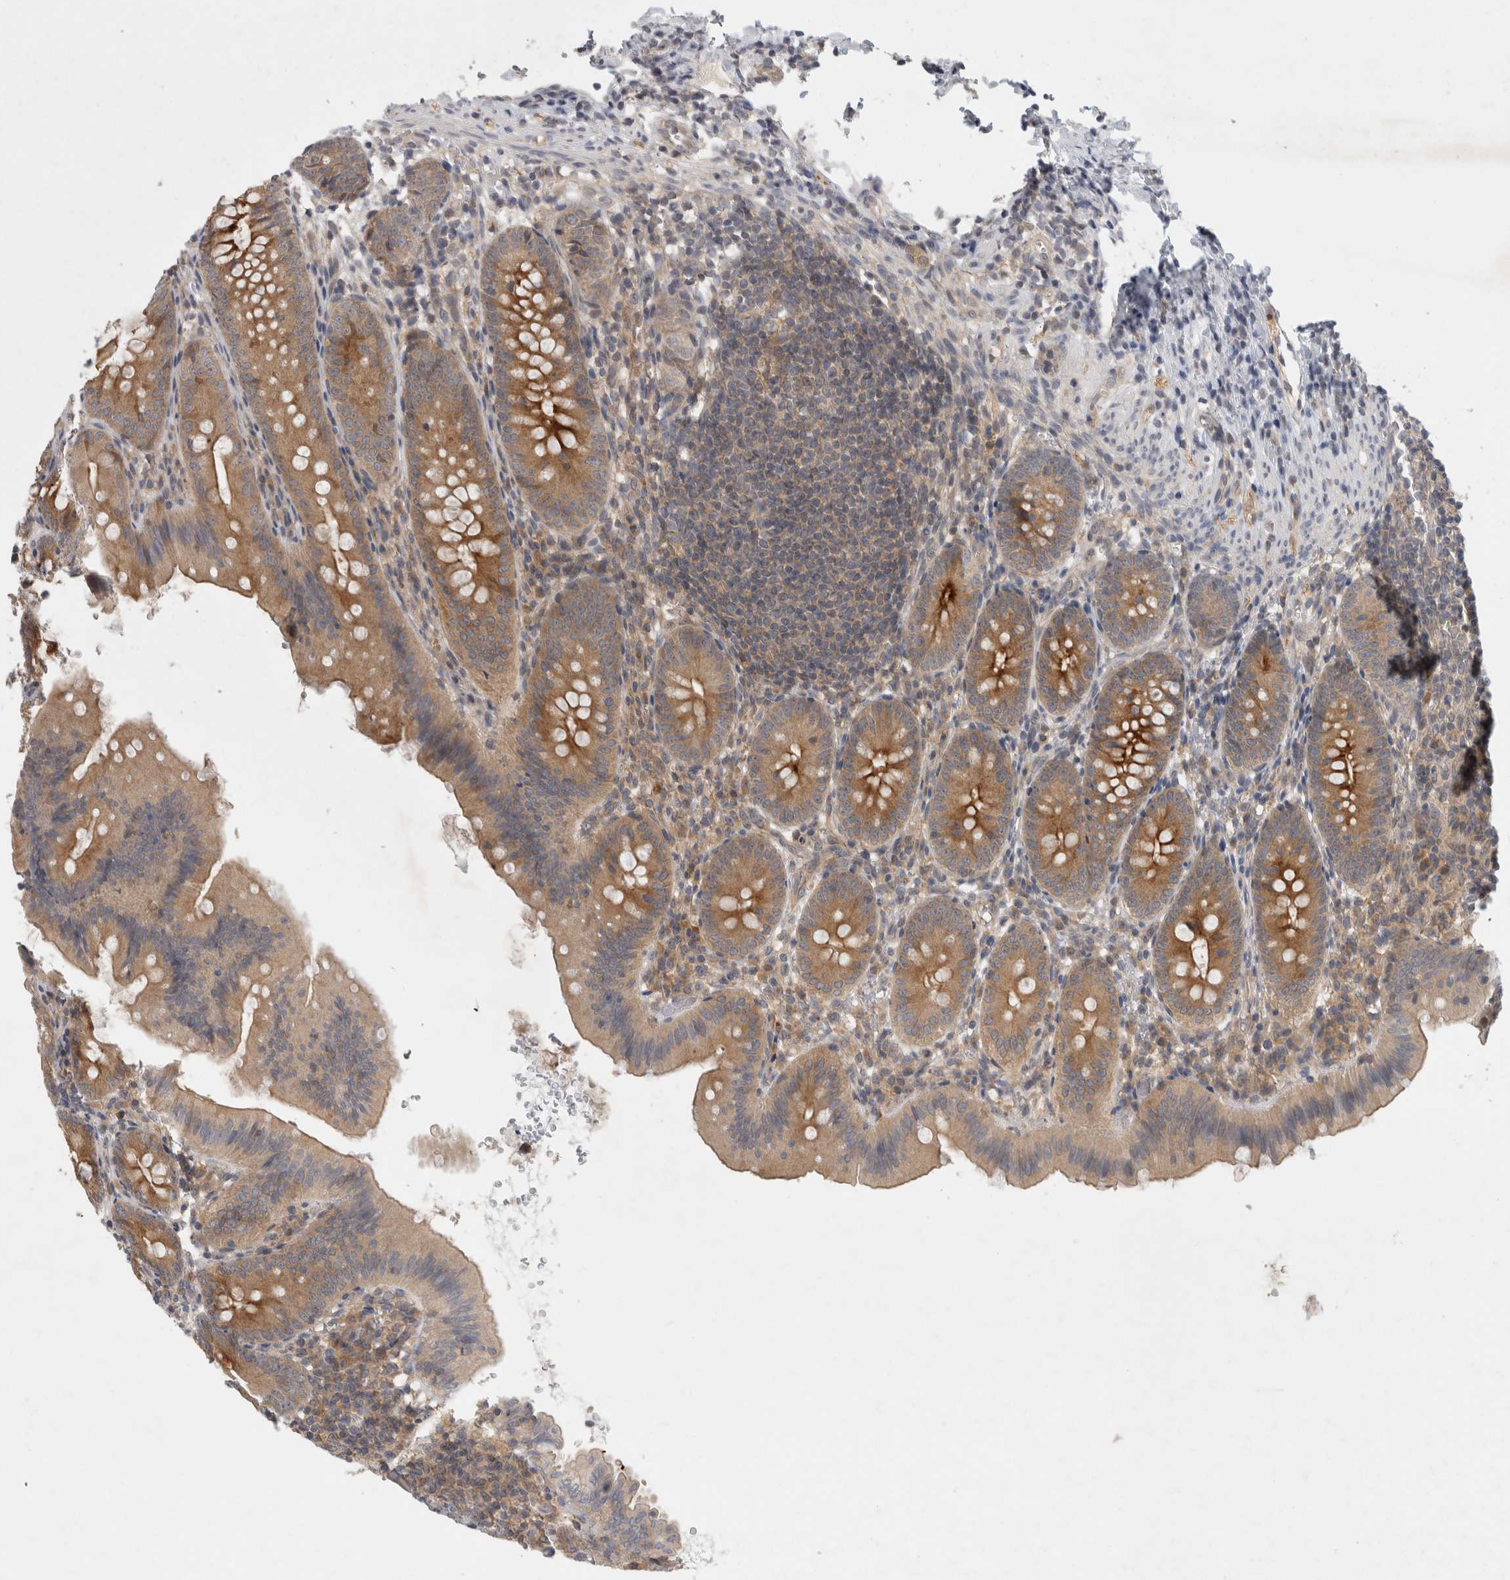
{"staining": {"intensity": "moderate", "quantity": ">75%", "location": "cytoplasmic/membranous"}, "tissue": "appendix", "cell_type": "Glandular cells", "image_type": "normal", "snomed": [{"axis": "morphology", "description": "Normal tissue, NOS"}, {"axis": "topography", "description": "Appendix"}], "caption": "Benign appendix displays moderate cytoplasmic/membranous expression in about >75% of glandular cells (IHC, brightfield microscopy, high magnification)..", "gene": "AASDHPPT", "patient": {"sex": "male", "age": 1}}